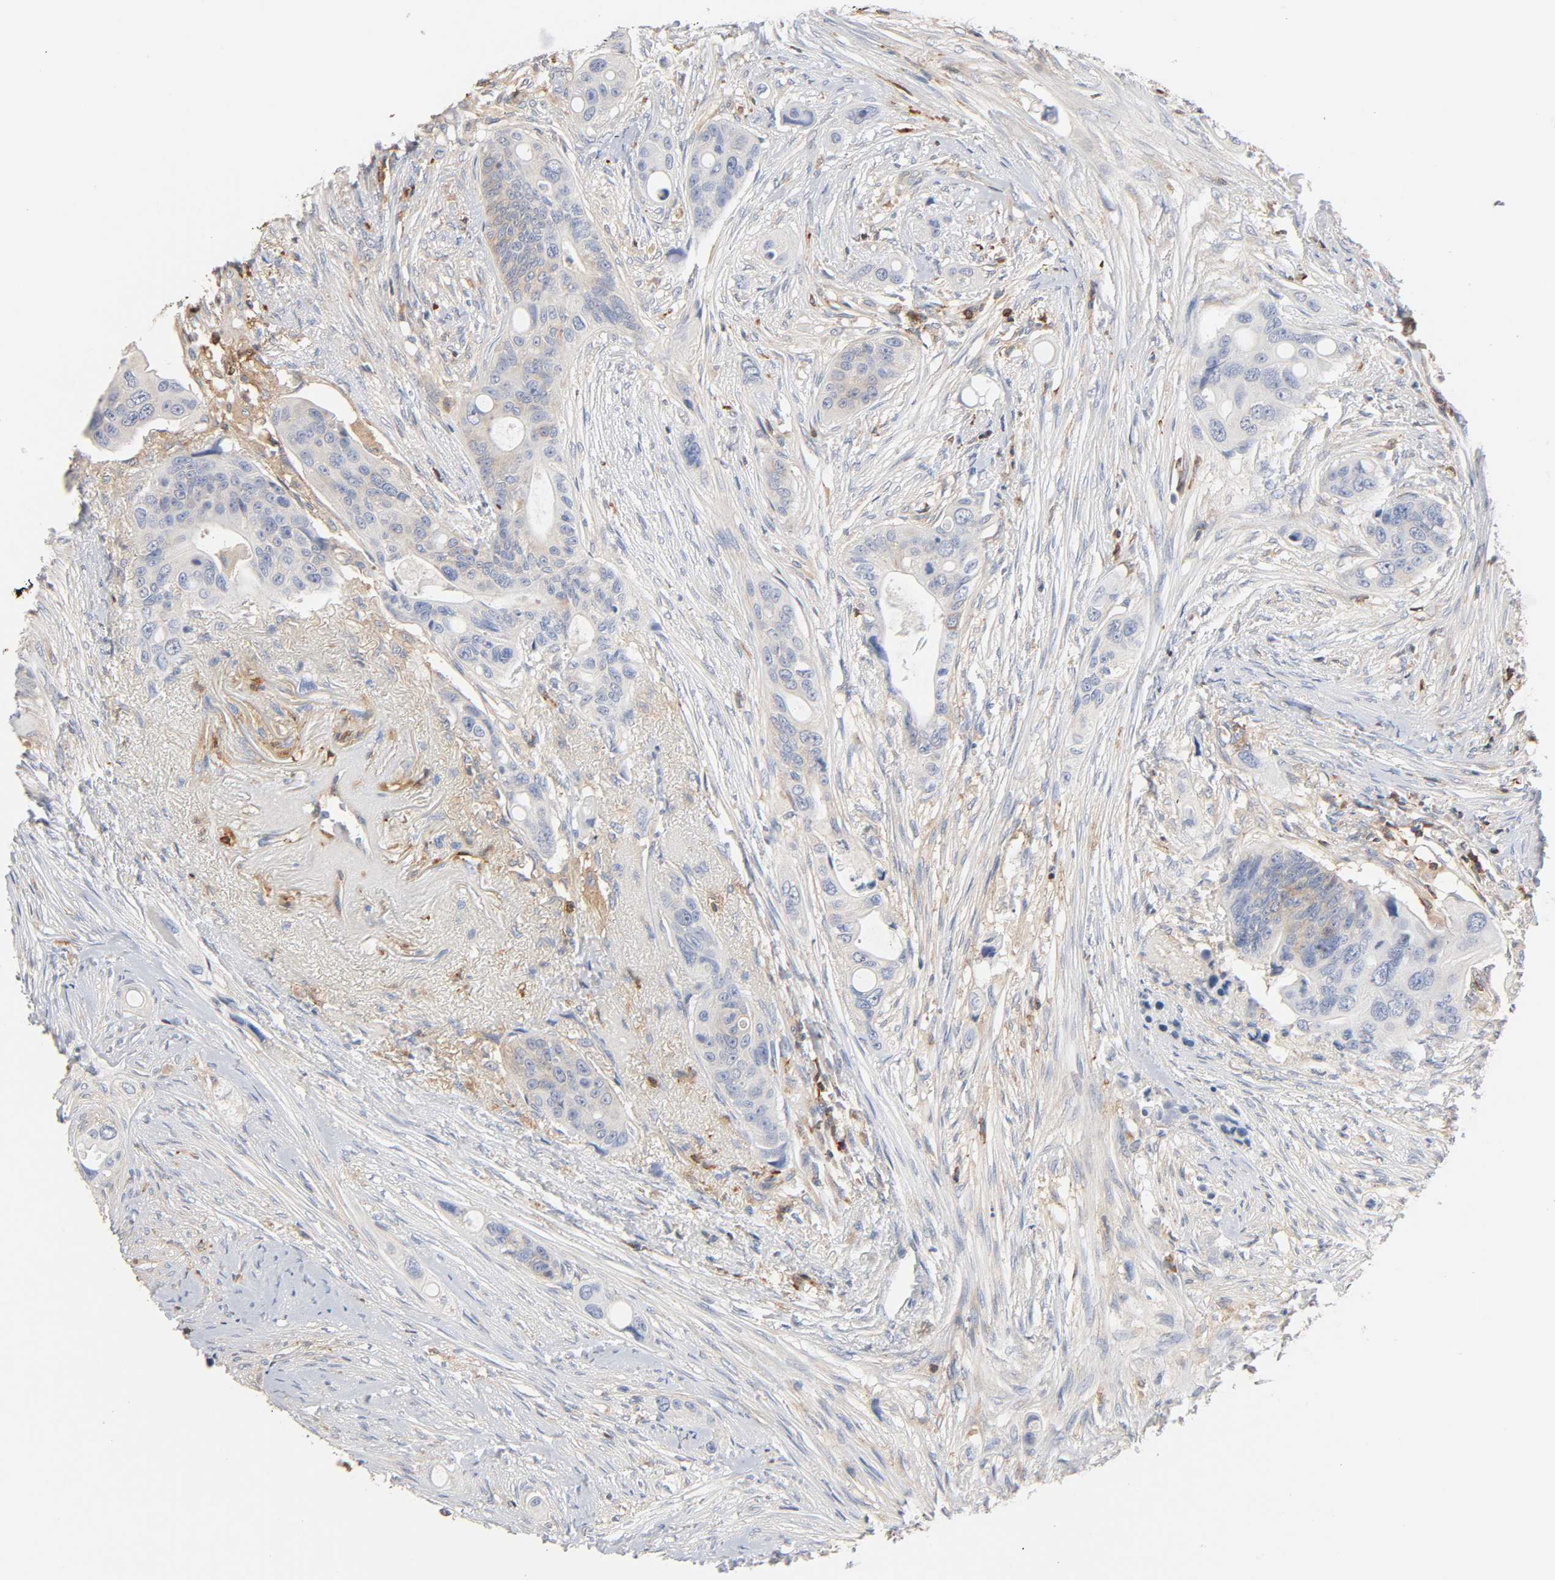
{"staining": {"intensity": "moderate", "quantity": "<25%", "location": "cytoplasmic/membranous"}, "tissue": "colorectal cancer", "cell_type": "Tumor cells", "image_type": "cancer", "snomed": [{"axis": "morphology", "description": "Adenocarcinoma, NOS"}, {"axis": "topography", "description": "Colon"}], "caption": "Colorectal cancer stained with a protein marker exhibits moderate staining in tumor cells.", "gene": "BIN1", "patient": {"sex": "female", "age": 57}}